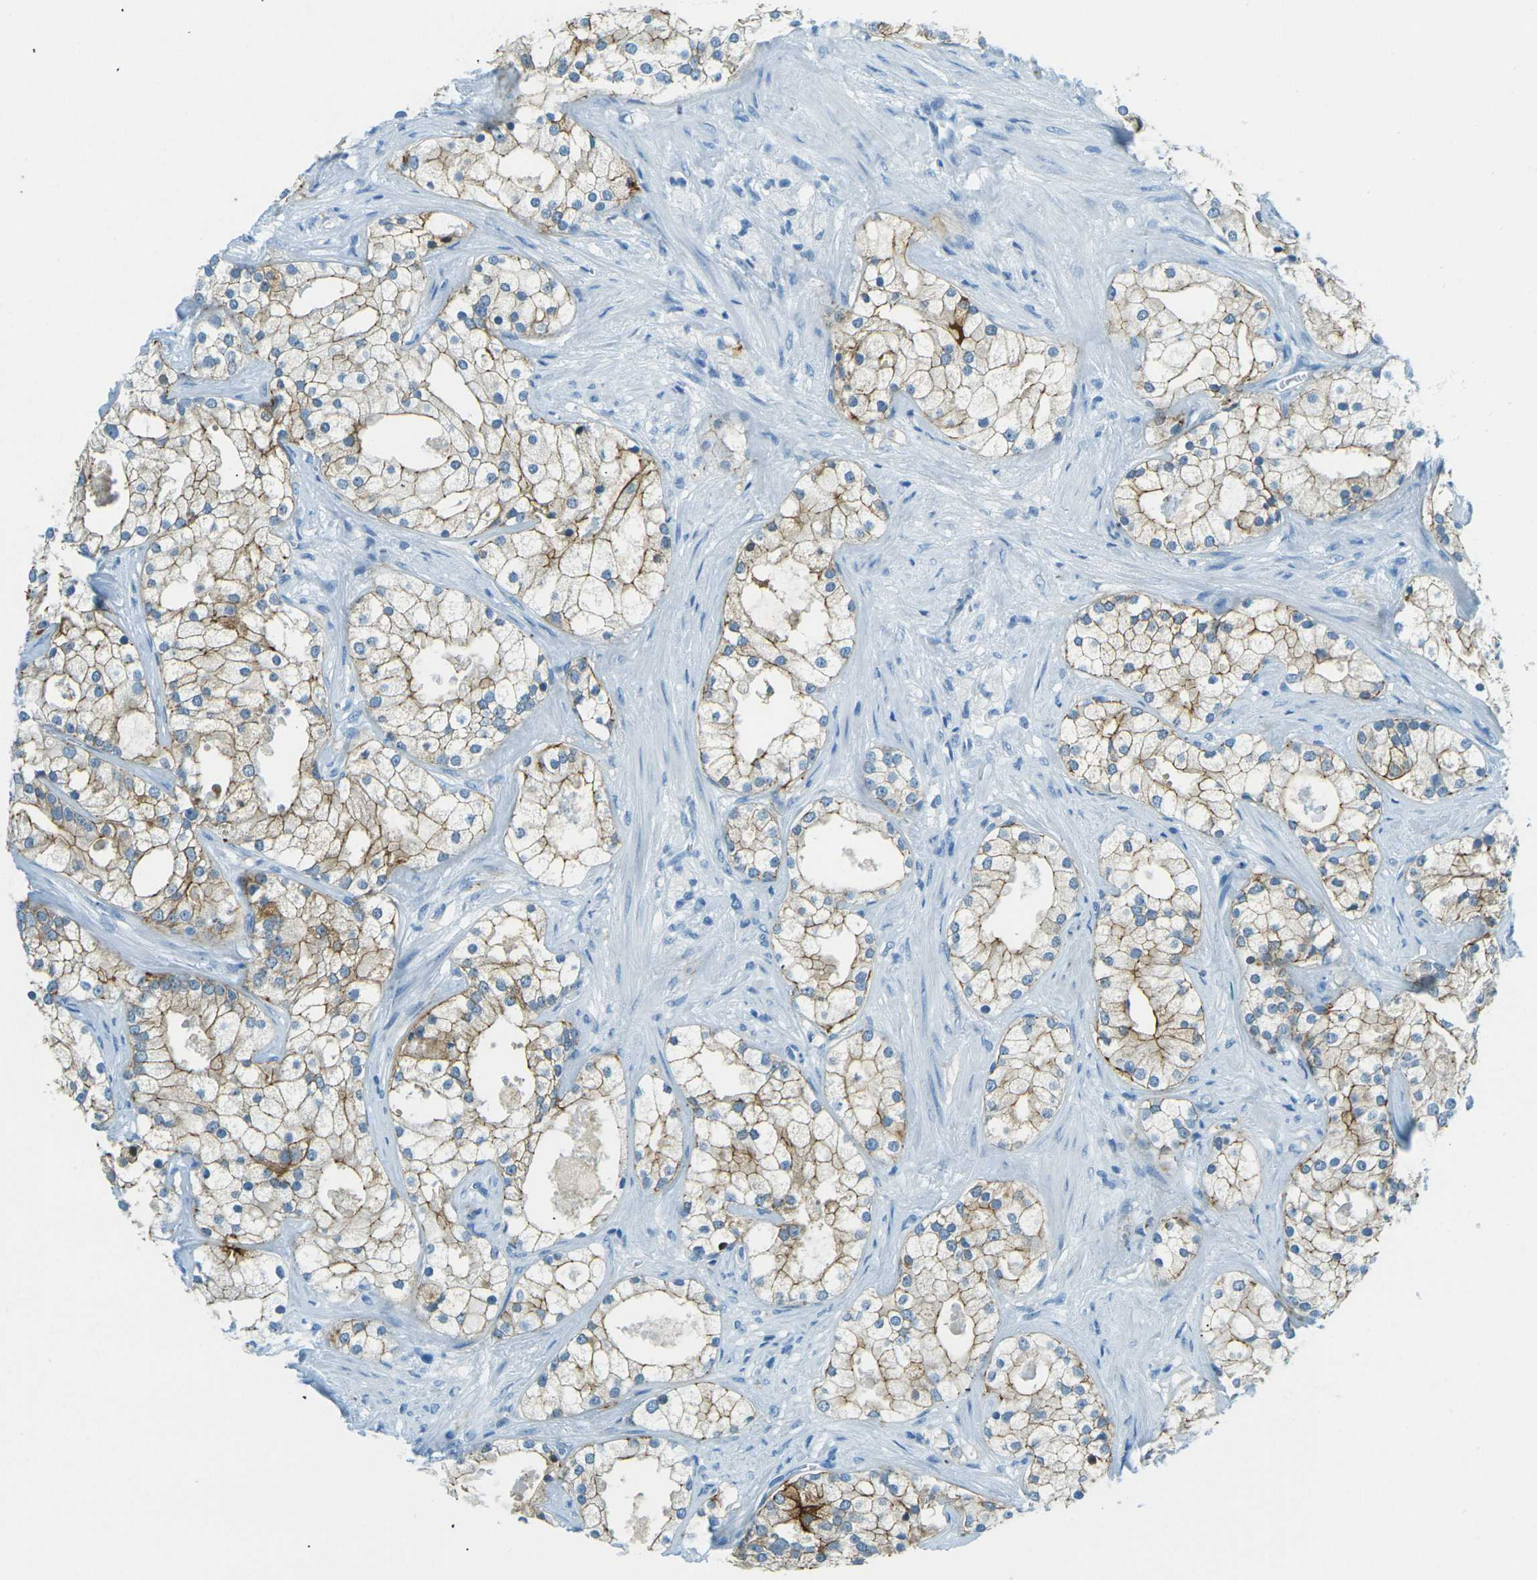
{"staining": {"intensity": "moderate", "quantity": ">75%", "location": "cytoplasmic/membranous"}, "tissue": "prostate cancer", "cell_type": "Tumor cells", "image_type": "cancer", "snomed": [{"axis": "morphology", "description": "Adenocarcinoma, Low grade"}, {"axis": "topography", "description": "Prostate"}], "caption": "DAB (3,3'-diaminobenzidine) immunohistochemical staining of prostate low-grade adenocarcinoma demonstrates moderate cytoplasmic/membranous protein staining in approximately >75% of tumor cells.", "gene": "OCLN", "patient": {"sex": "male", "age": 58}}